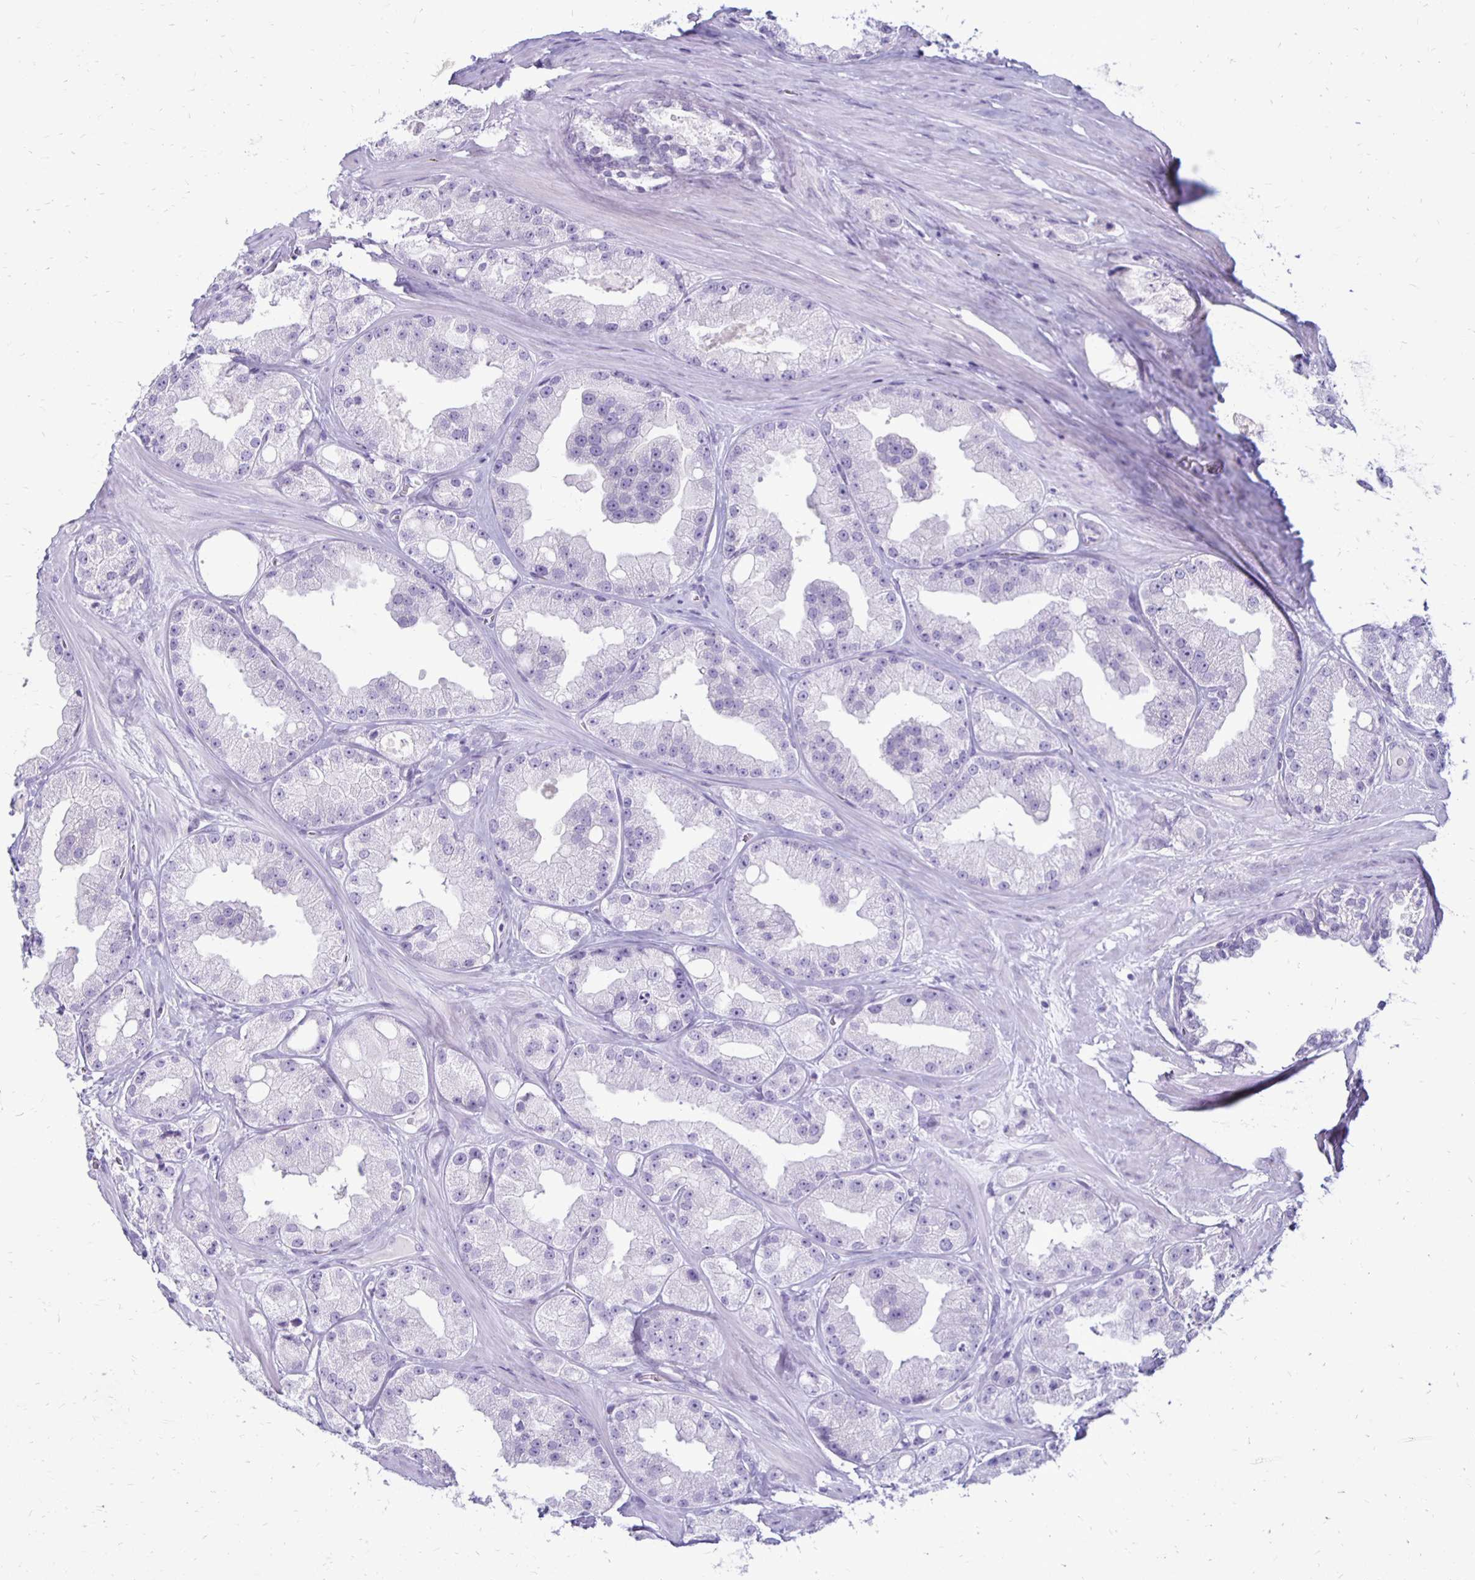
{"staining": {"intensity": "negative", "quantity": "none", "location": "none"}, "tissue": "prostate cancer", "cell_type": "Tumor cells", "image_type": "cancer", "snomed": [{"axis": "morphology", "description": "Adenocarcinoma, High grade"}, {"axis": "topography", "description": "Prostate"}], "caption": "Micrograph shows no protein positivity in tumor cells of prostate cancer (adenocarcinoma (high-grade)) tissue.", "gene": "RYR1", "patient": {"sex": "male", "age": 66}}